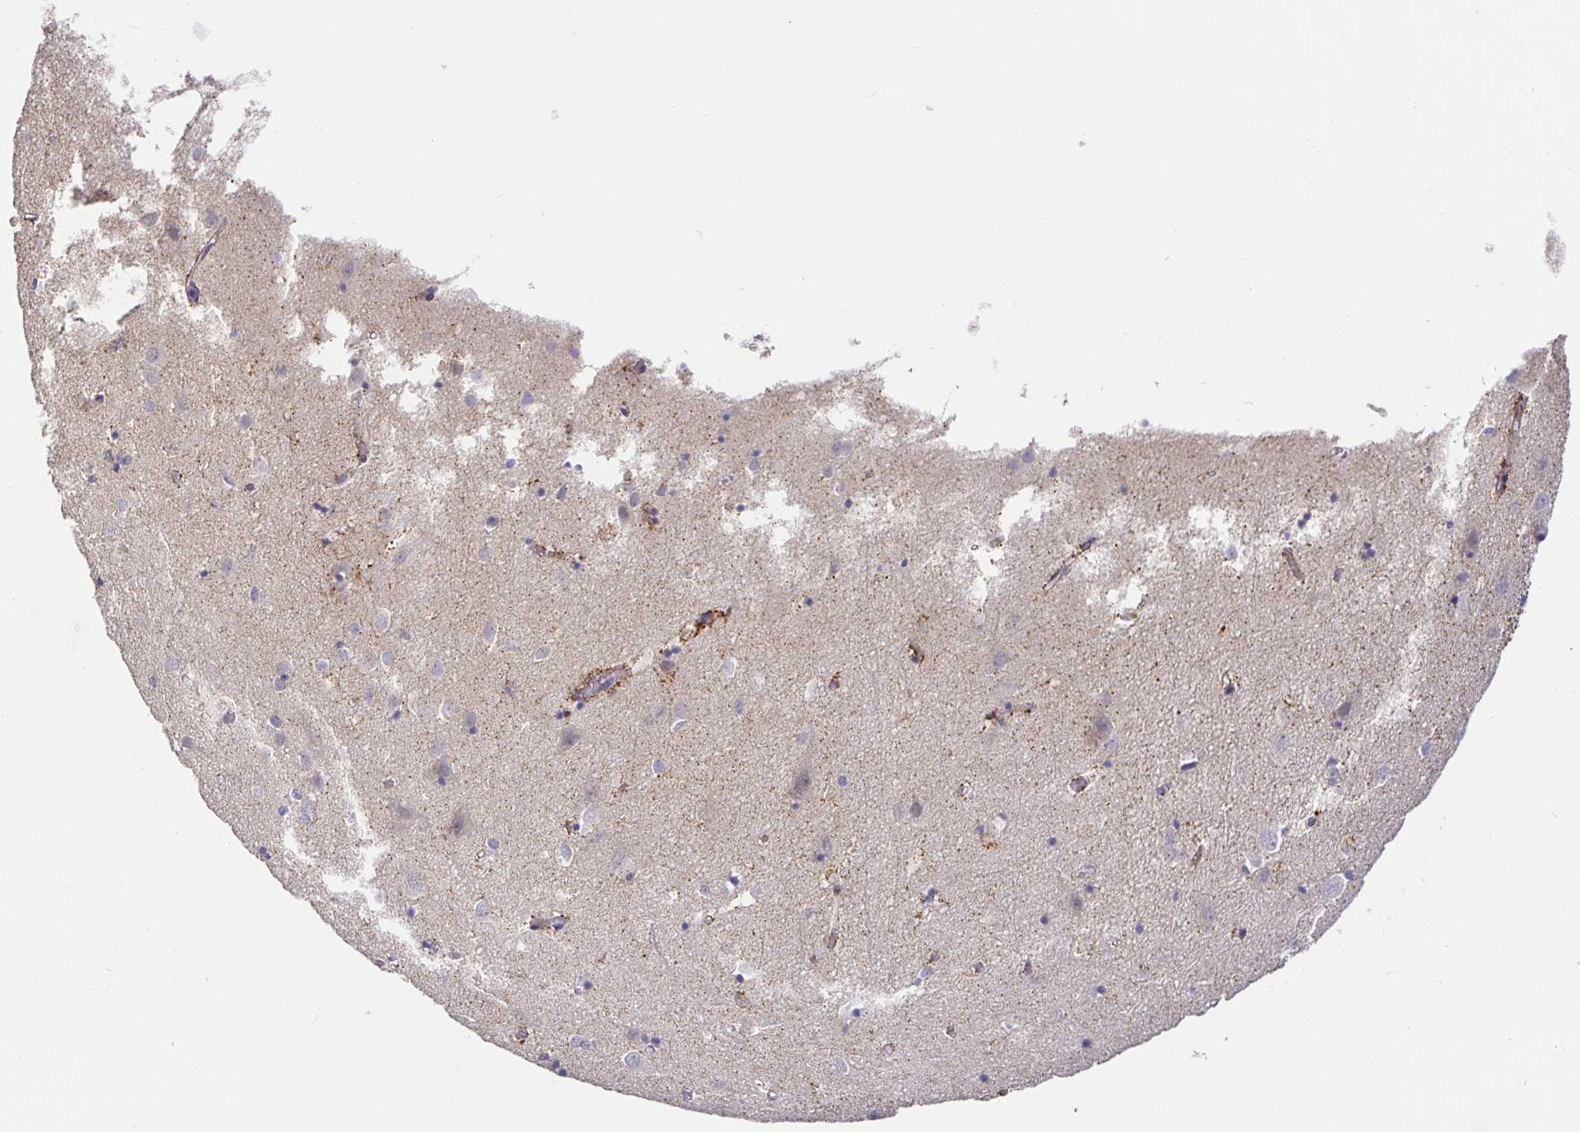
{"staining": {"intensity": "negative", "quantity": "none", "location": "none"}, "tissue": "cerebral cortex", "cell_type": "Endothelial cells", "image_type": "normal", "snomed": [{"axis": "morphology", "description": "Normal tissue, NOS"}, {"axis": "topography", "description": "Cerebral cortex"}], "caption": "Micrograph shows no significant protein staining in endothelial cells of normal cerebral cortex.", "gene": "CIT", "patient": {"sex": "male", "age": 70}}